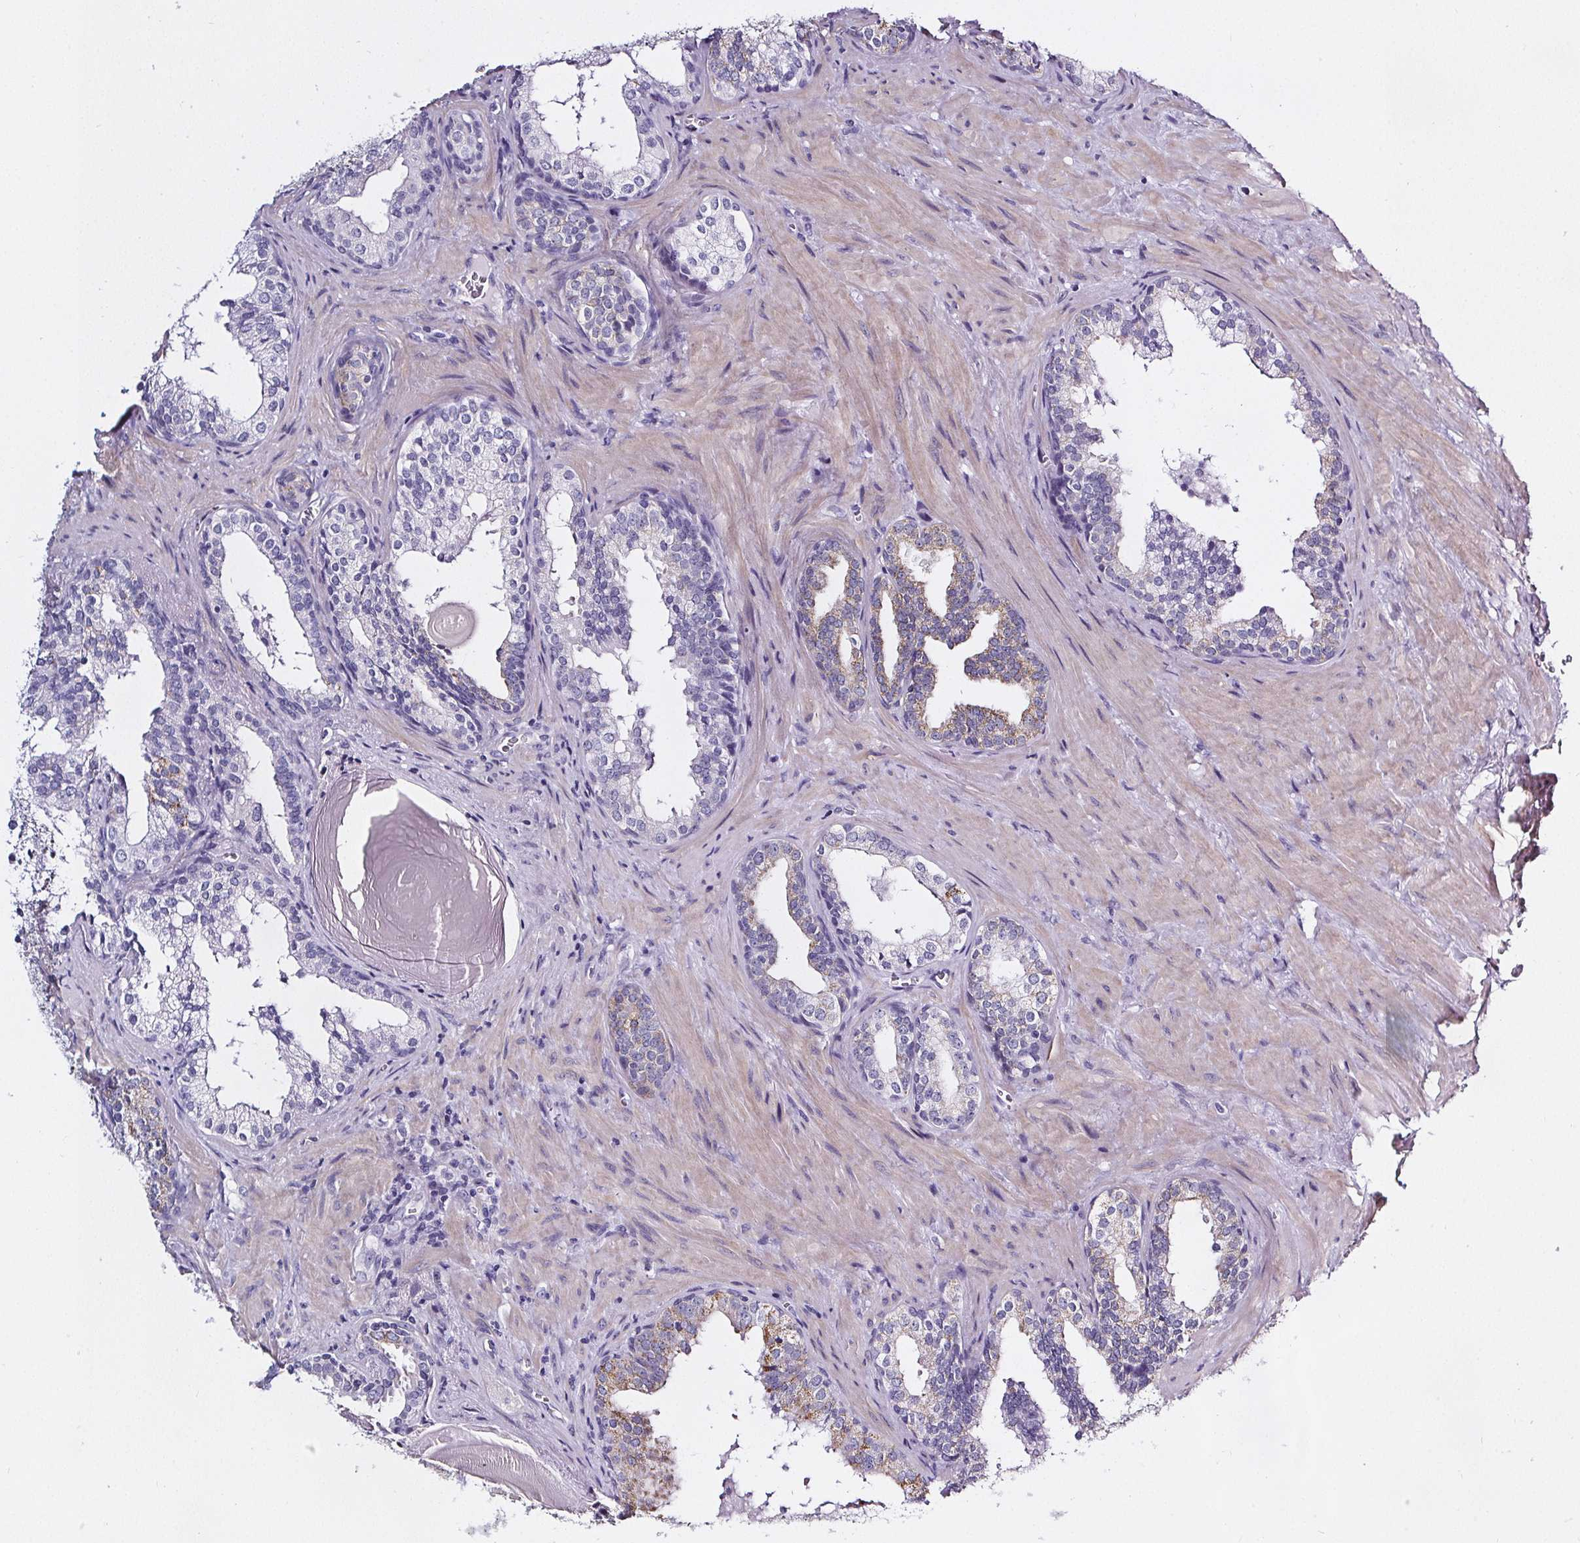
{"staining": {"intensity": "negative", "quantity": "none", "location": "none"}, "tissue": "prostate cancer", "cell_type": "Tumor cells", "image_type": "cancer", "snomed": [{"axis": "morphology", "description": "Adenocarcinoma, High grade"}, {"axis": "topography", "description": "Prostate"}], "caption": "IHC micrograph of neoplastic tissue: human high-grade adenocarcinoma (prostate) stained with DAB shows no significant protein staining in tumor cells. Brightfield microscopy of immunohistochemistry stained with DAB (brown) and hematoxylin (blue), captured at high magnification.", "gene": "ELAVL2", "patient": {"sex": "male", "age": 68}}